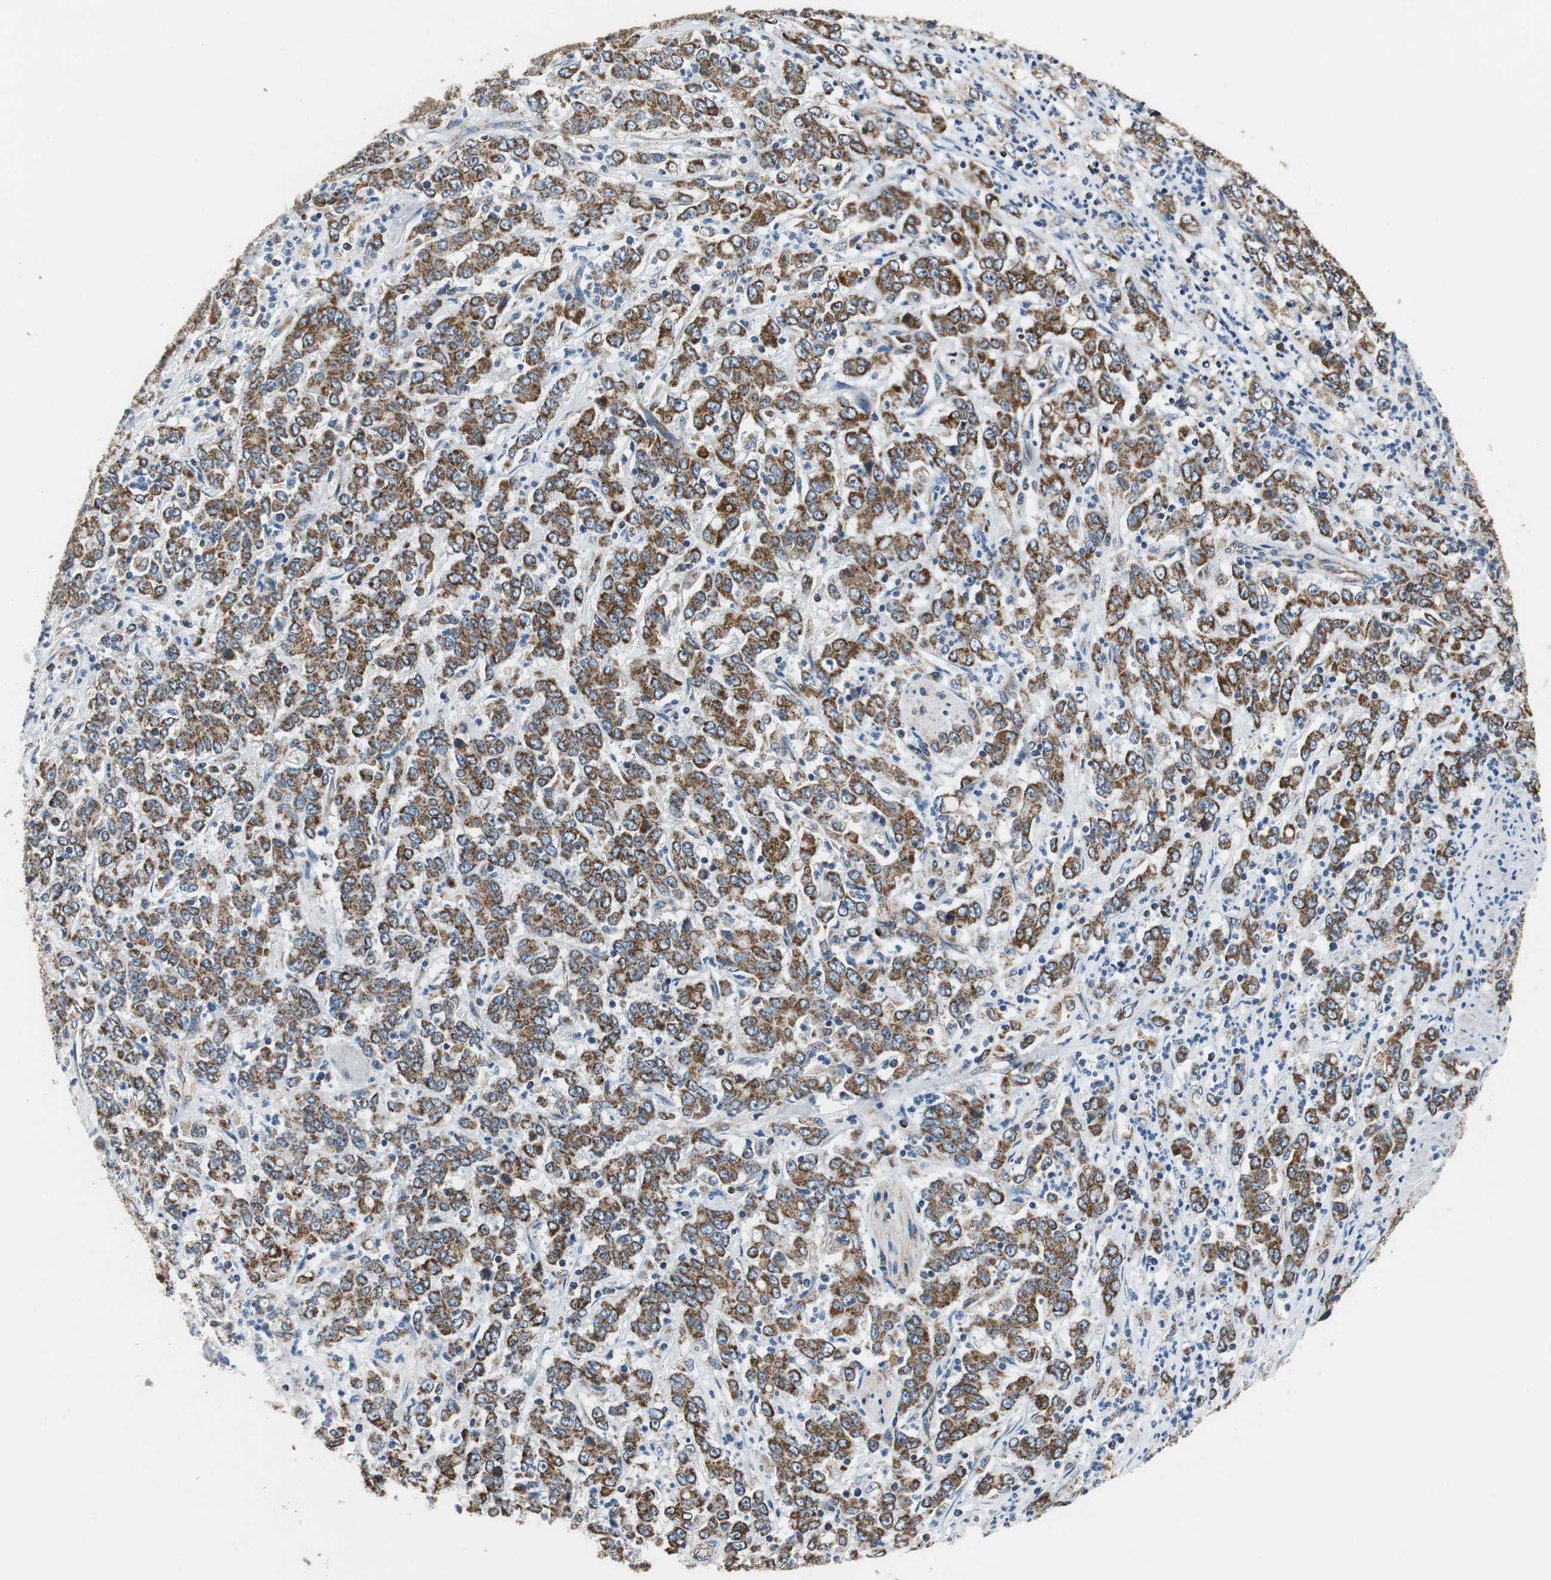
{"staining": {"intensity": "strong", "quantity": ">75%", "location": "cytoplasmic/membranous"}, "tissue": "stomach cancer", "cell_type": "Tumor cells", "image_type": "cancer", "snomed": [{"axis": "morphology", "description": "Adenocarcinoma, NOS"}, {"axis": "topography", "description": "Stomach, lower"}], "caption": "DAB immunohistochemical staining of human stomach cancer (adenocarcinoma) shows strong cytoplasmic/membranous protein positivity in approximately >75% of tumor cells.", "gene": "GSTK1", "patient": {"sex": "female", "age": 71}}